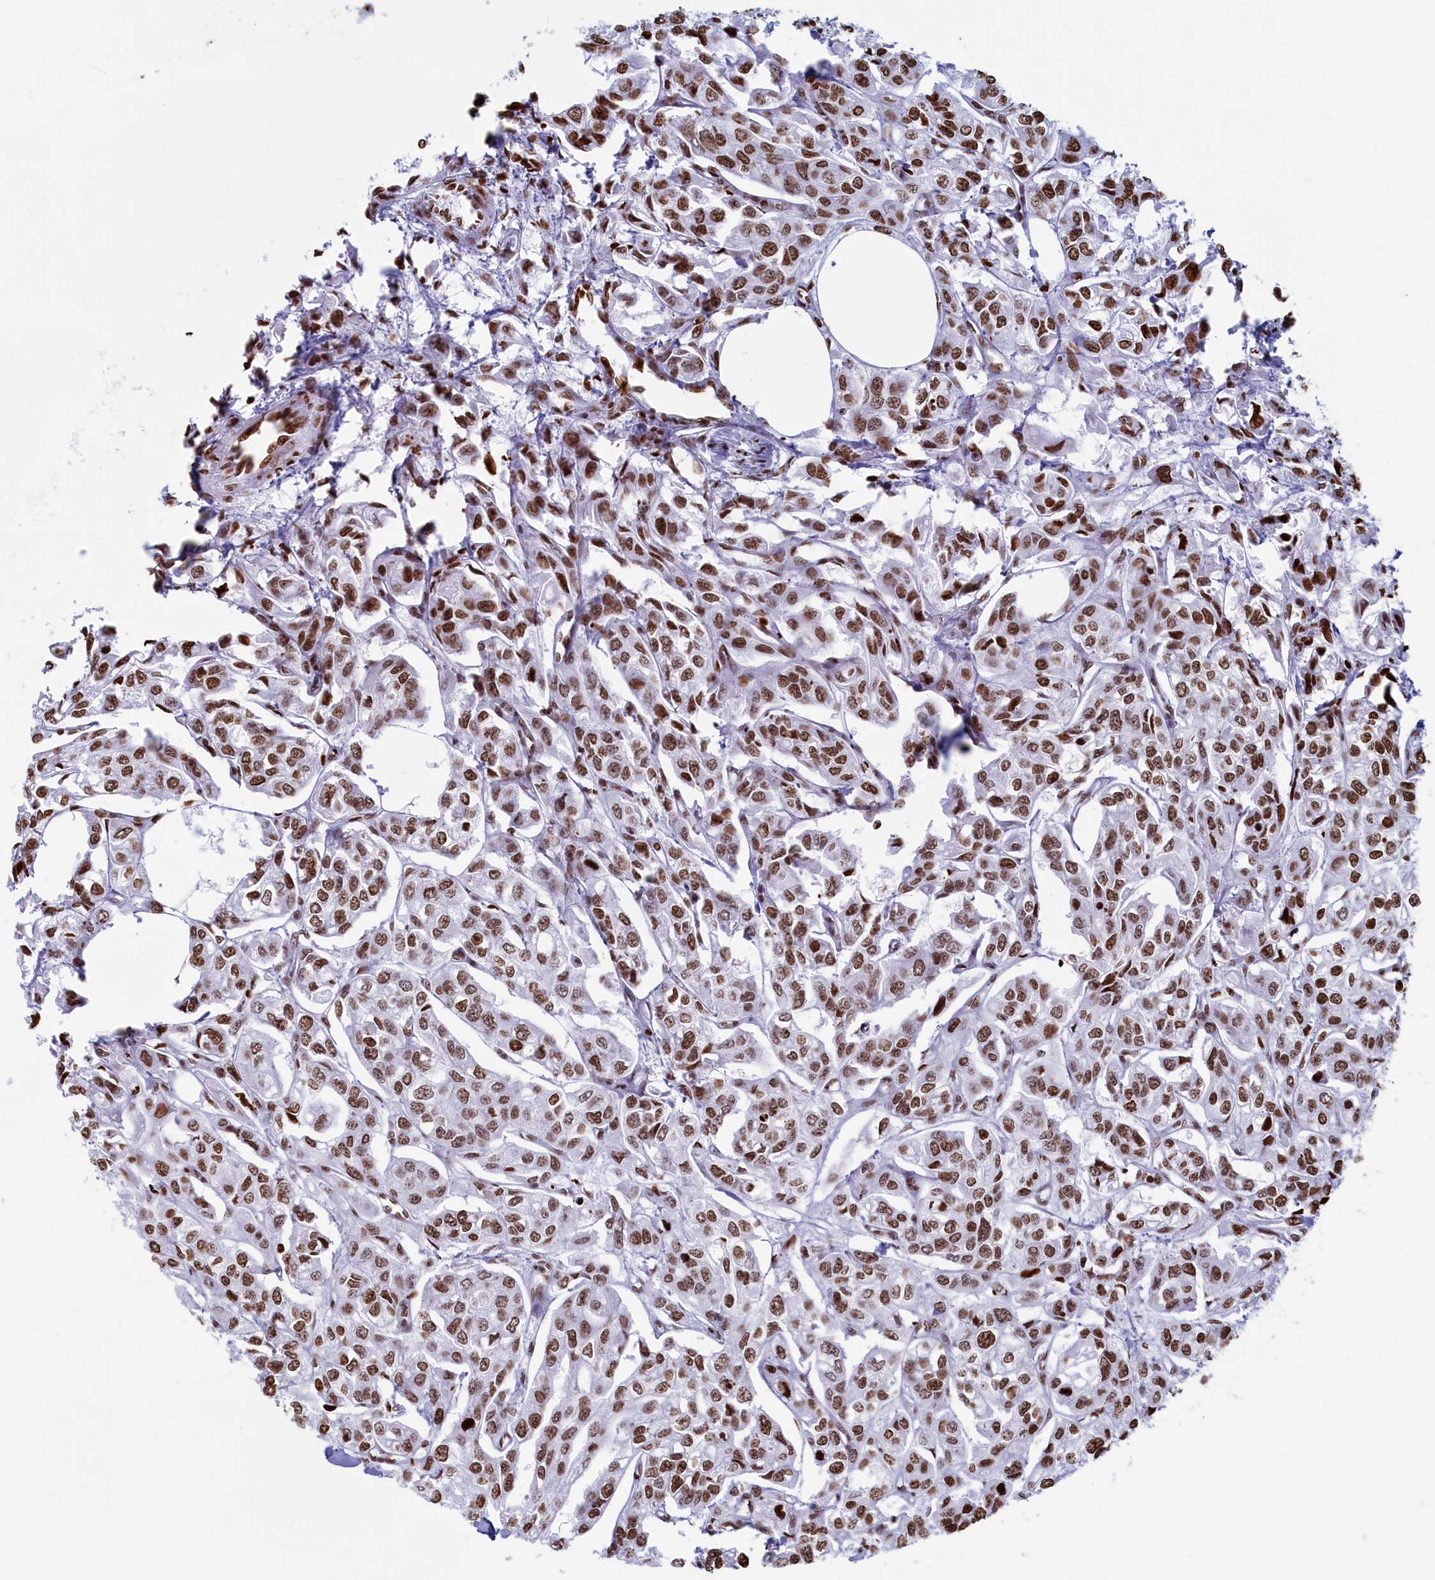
{"staining": {"intensity": "moderate", "quantity": ">75%", "location": "nuclear"}, "tissue": "urothelial cancer", "cell_type": "Tumor cells", "image_type": "cancer", "snomed": [{"axis": "morphology", "description": "Urothelial carcinoma, High grade"}, {"axis": "topography", "description": "Urinary bladder"}], "caption": "Tumor cells exhibit moderate nuclear staining in about >75% of cells in urothelial carcinoma (high-grade).", "gene": "APOBEC3A", "patient": {"sex": "male", "age": 67}}